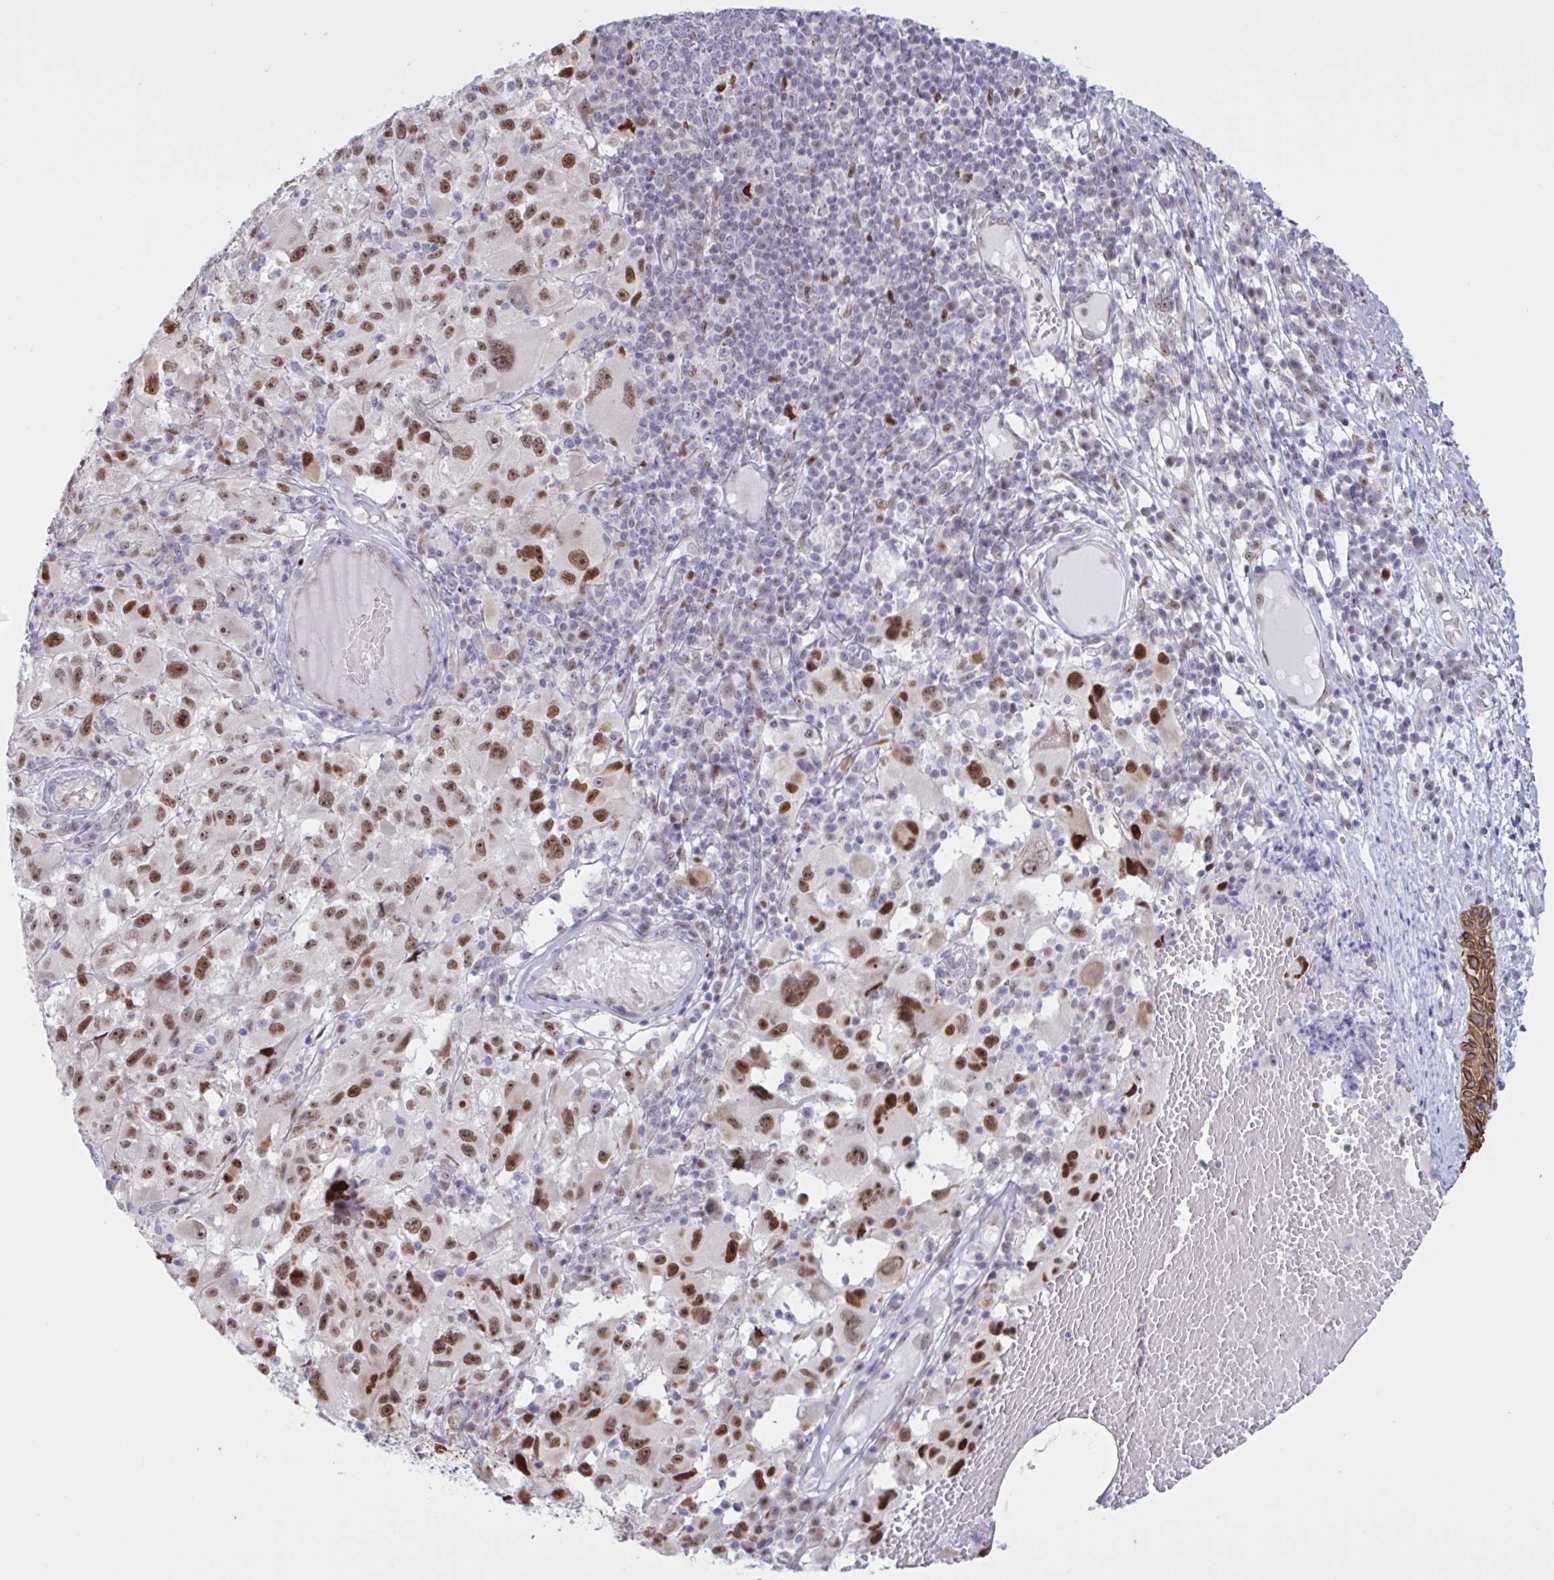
{"staining": {"intensity": "moderate", "quantity": ">75%", "location": "nuclear"}, "tissue": "melanoma", "cell_type": "Tumor cells", "image_type": "cancer", "snomed": [{"axis": "morphology", "description": "Malignant melanoma, NOS"}, {"axis": "topography", "description": "Skin"}], "caption": "Immunohistochemistry (IHC) histopathology image of neoplastic tissue: melanoma stained using immunohistochemistry (IHC) exhibits medium levels of moderate protein expression localized specifically in the nuclear of tumor cells, appearing as a nuclear brown color.", "gene": "PRMT6", "patient": {"sex": "female", "age": 71}}